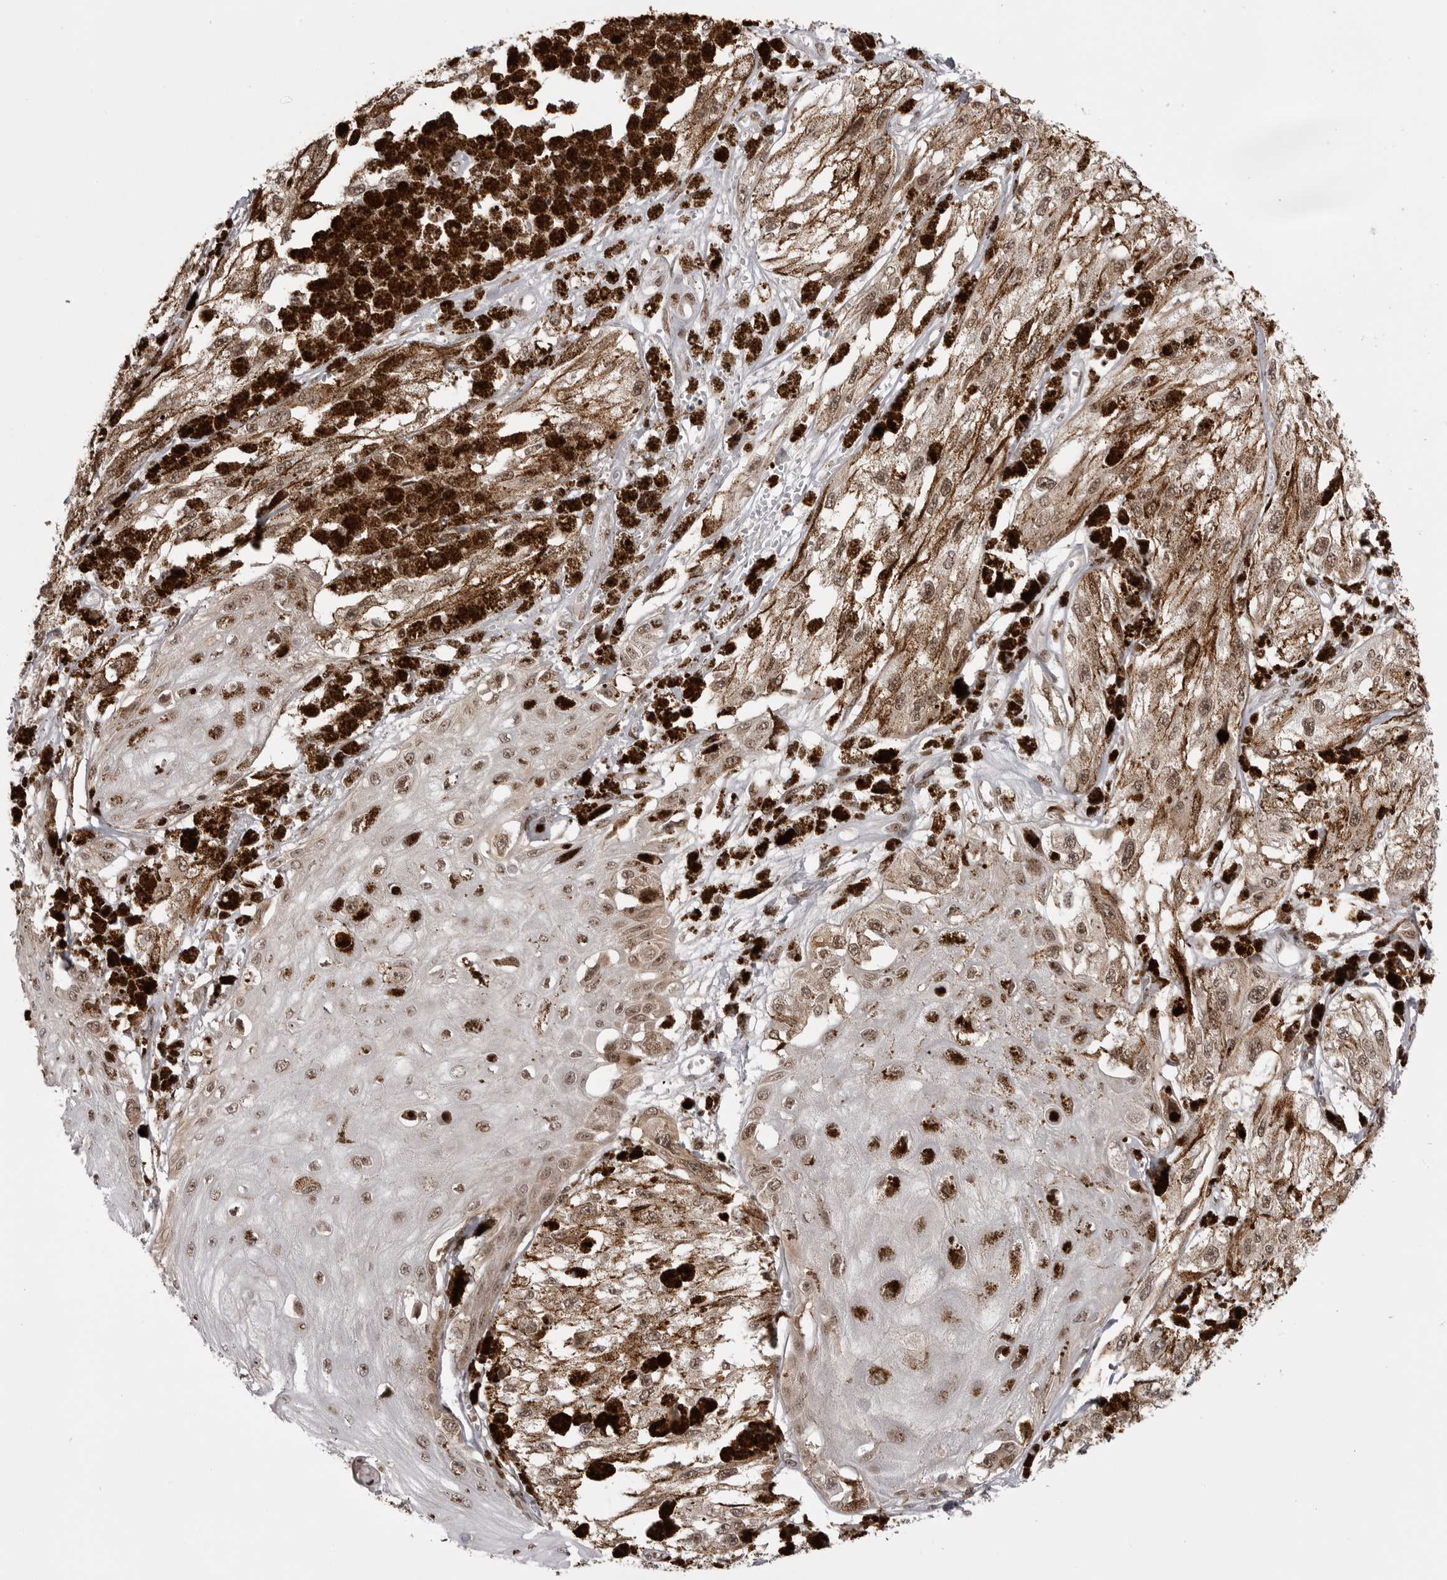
{"staining": {"intensity": "moderate", "quantity": ">75%", "location": "cytoplasmic/membranous,nuclear"}, "tissue": "melanoma", "cell_type": "Tumor cells", "image_type": "cancer", "snomed": [{"axis": "morphology", "description": "Malignant melanoma, NOS"}, {"axis": "topography", "description": "Skin"}], "caption": "Immunohistochemistry (IHC) staining of melanoma, which reveals medium levels of moderate cytoplasmic/membranous and nuclear expression in about >75% of tumor cells indicating moderate cytoplasmic/membranous and nuclear protein expression. The staining was performed using DAB (3,3'-diaminobenzidine) (brown) for protein detection and nuclei were counterstained in hematoxylin (blue).", "gene": "PTK2B", "patient": {"sex": "male", "age": 88}}